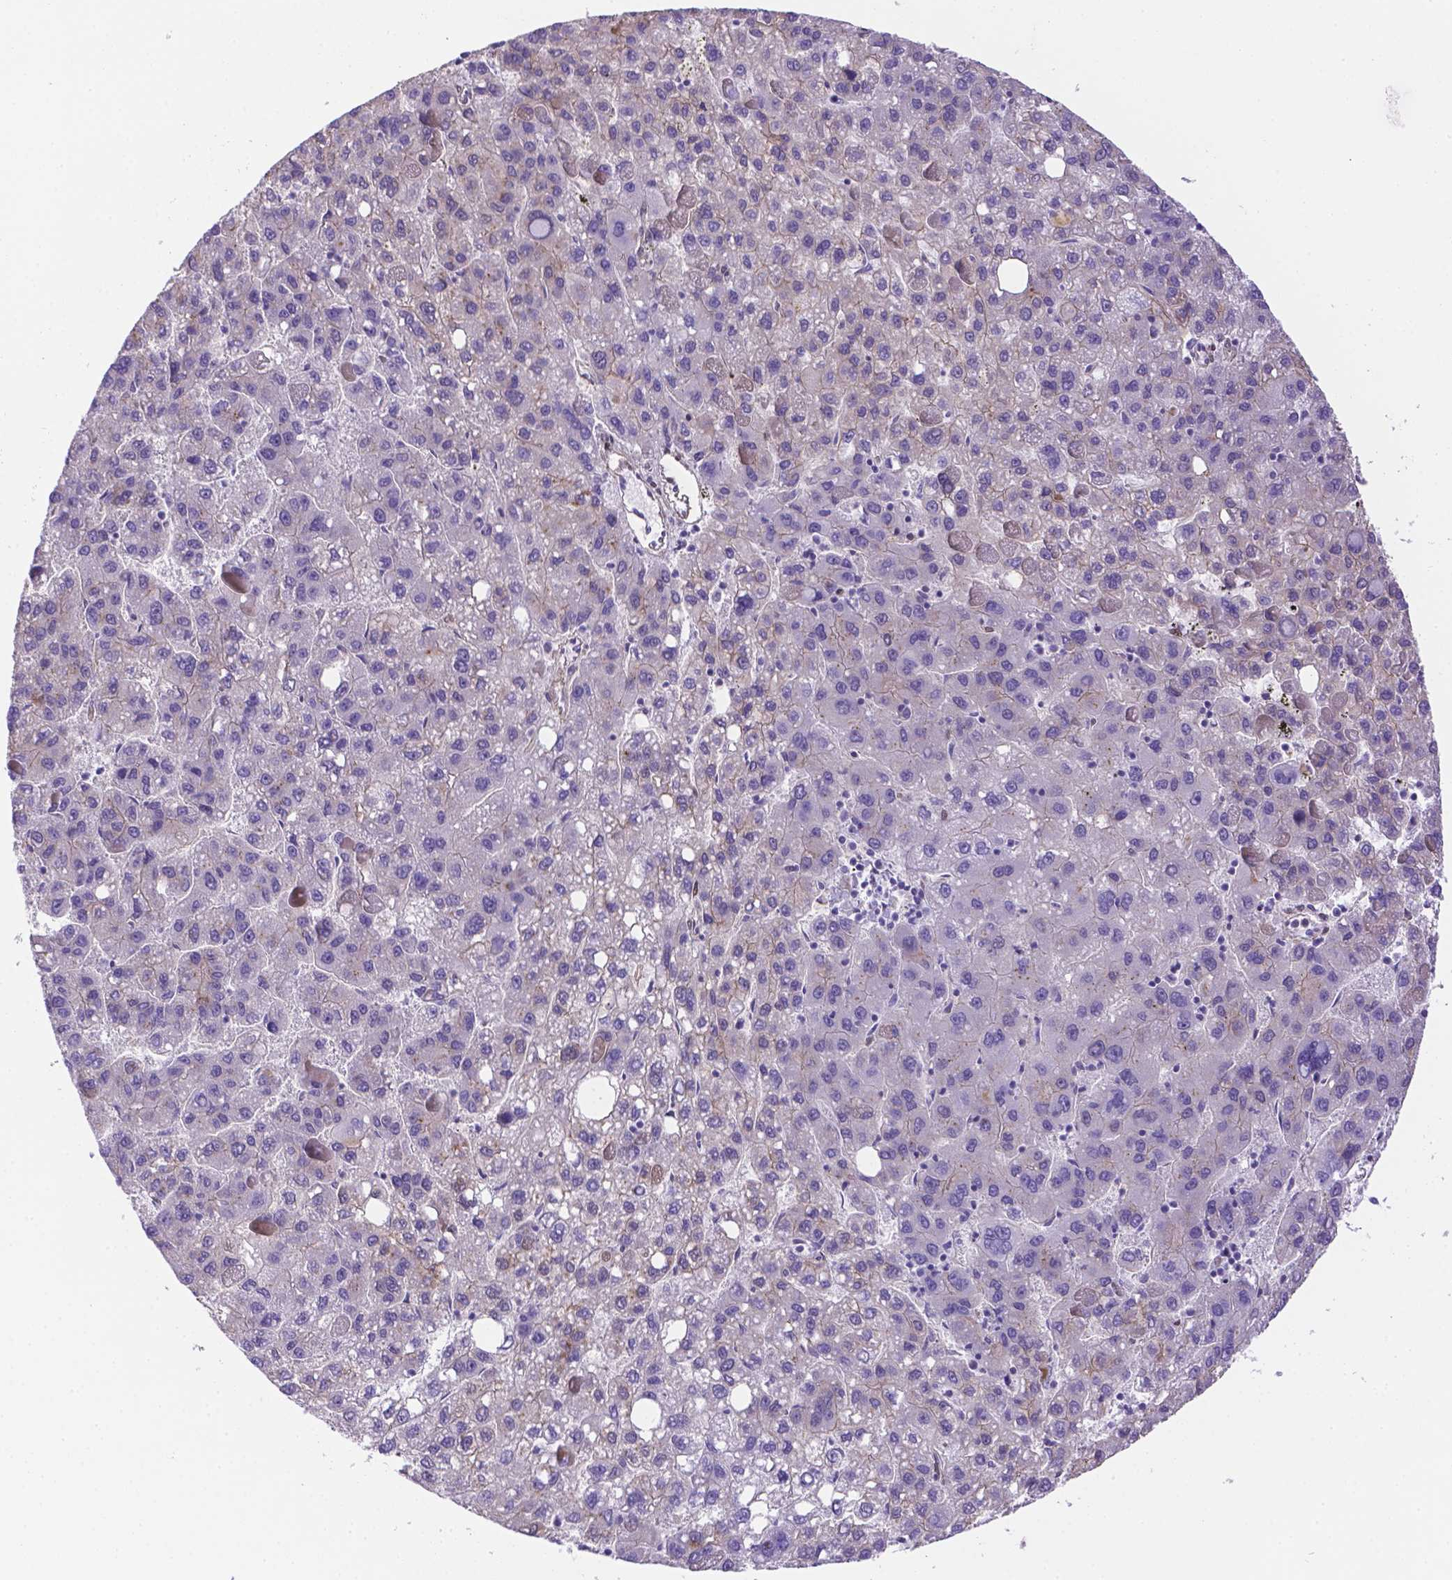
{"staining": {"intensity": "negative", "quantity": "none", "location": "none"}, "tissue": "liver cancer", "cell_type": "Tumor cells", "image_type": "cancer", "snomed": [{"axis": "morphology", "description": "Carcinoma, Hepatocellular, NOS"}, {"axis": "topography", "description": "Liver"}], "caption": "Immunohistochemistry (IHC) photomicrograph of neoplastic tissue: human liver cancer stained with DAB demonstrates no significant protein staining in tumor cells. (DAB (3,3'-diaminobenzidine) IHC visualized using brightfield microscopy, high magnification).", "gene": "YAP1", "patient": {"sex": "female", "age": 82}}